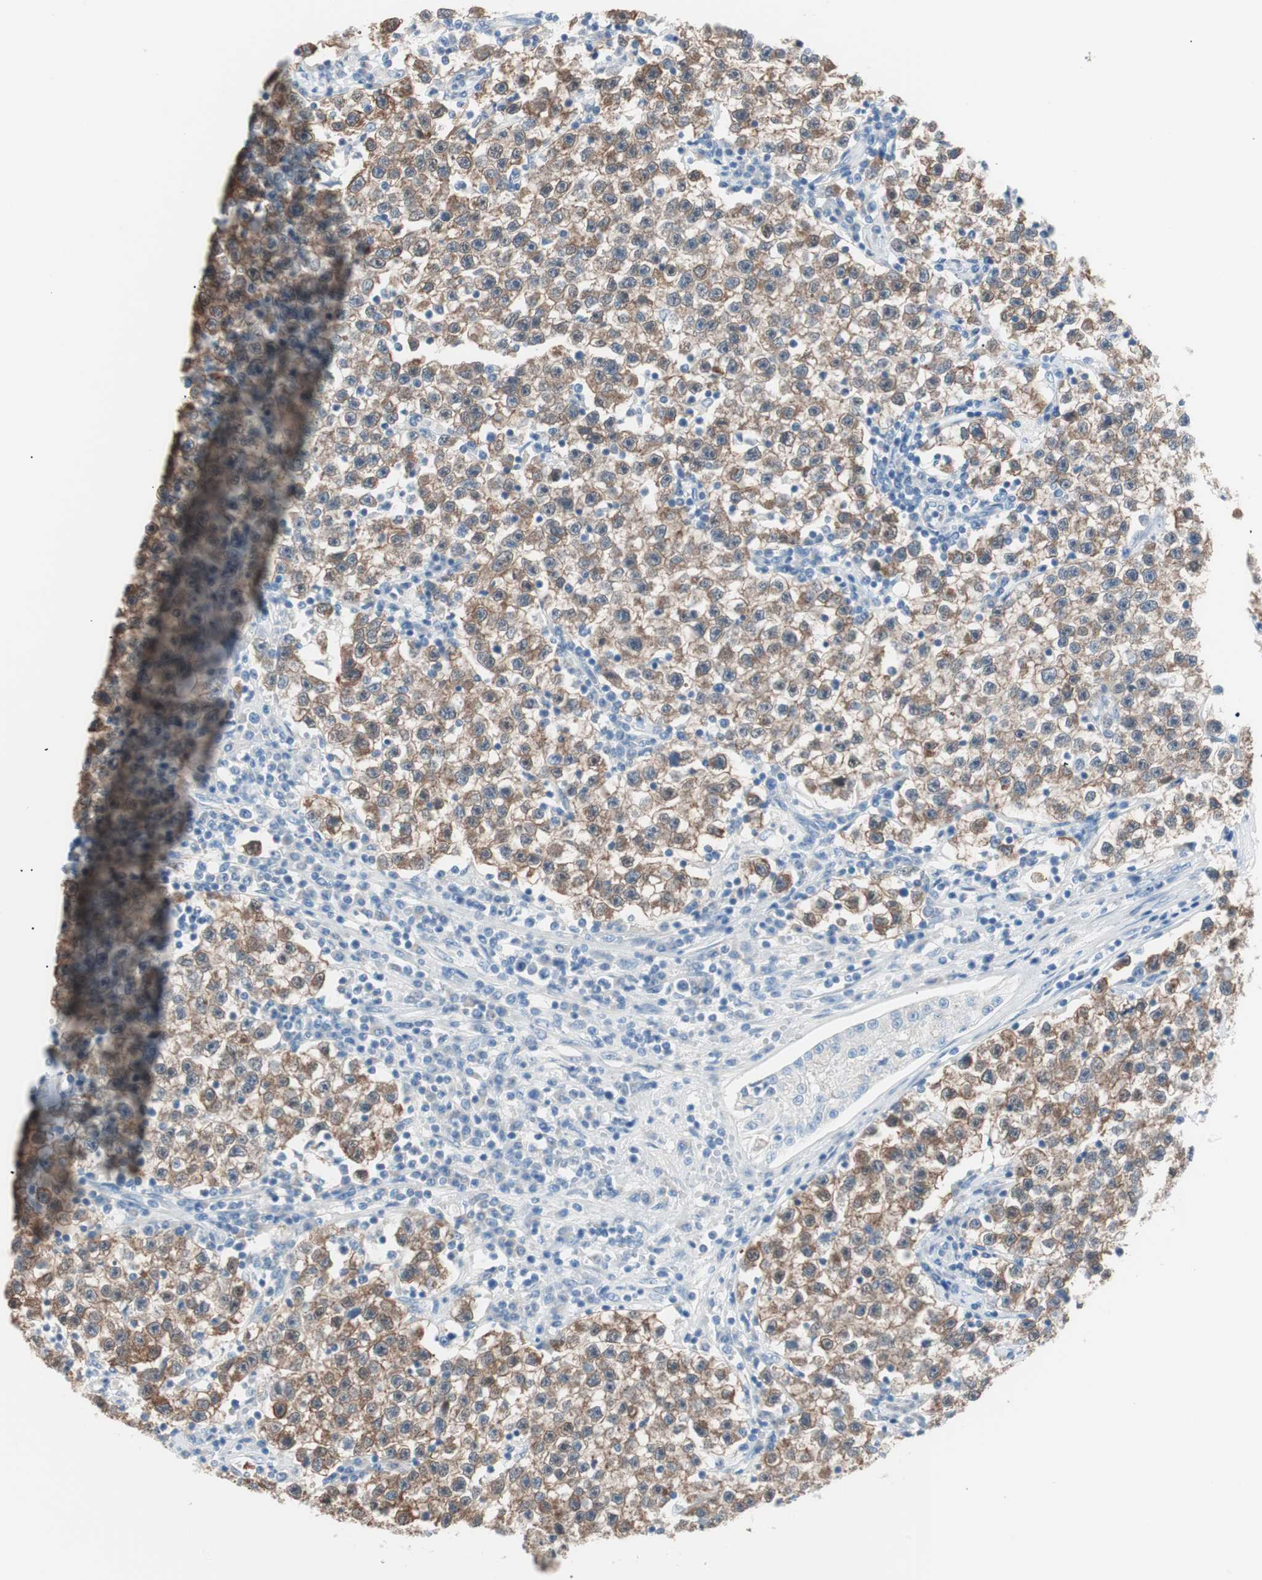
{"staining": {"intensity": "moderate", "quantity": ">75%", "location": "cytoplasmic/membranous"}, "tissue": "testis cancer", "cell_type": "Tumor cells", "image_type": "cancer", "snomed": [{"axis": "morphology", "description": "Seminoma, NOS"}, {"axis": "topography", "description": "Testis"}], "caption": "Seminoma (testis) stained with a protein marker reveals moderate staining in tumor cells.", "gene": "VIL1", "patient": {"sex": "male", "age": 22}}